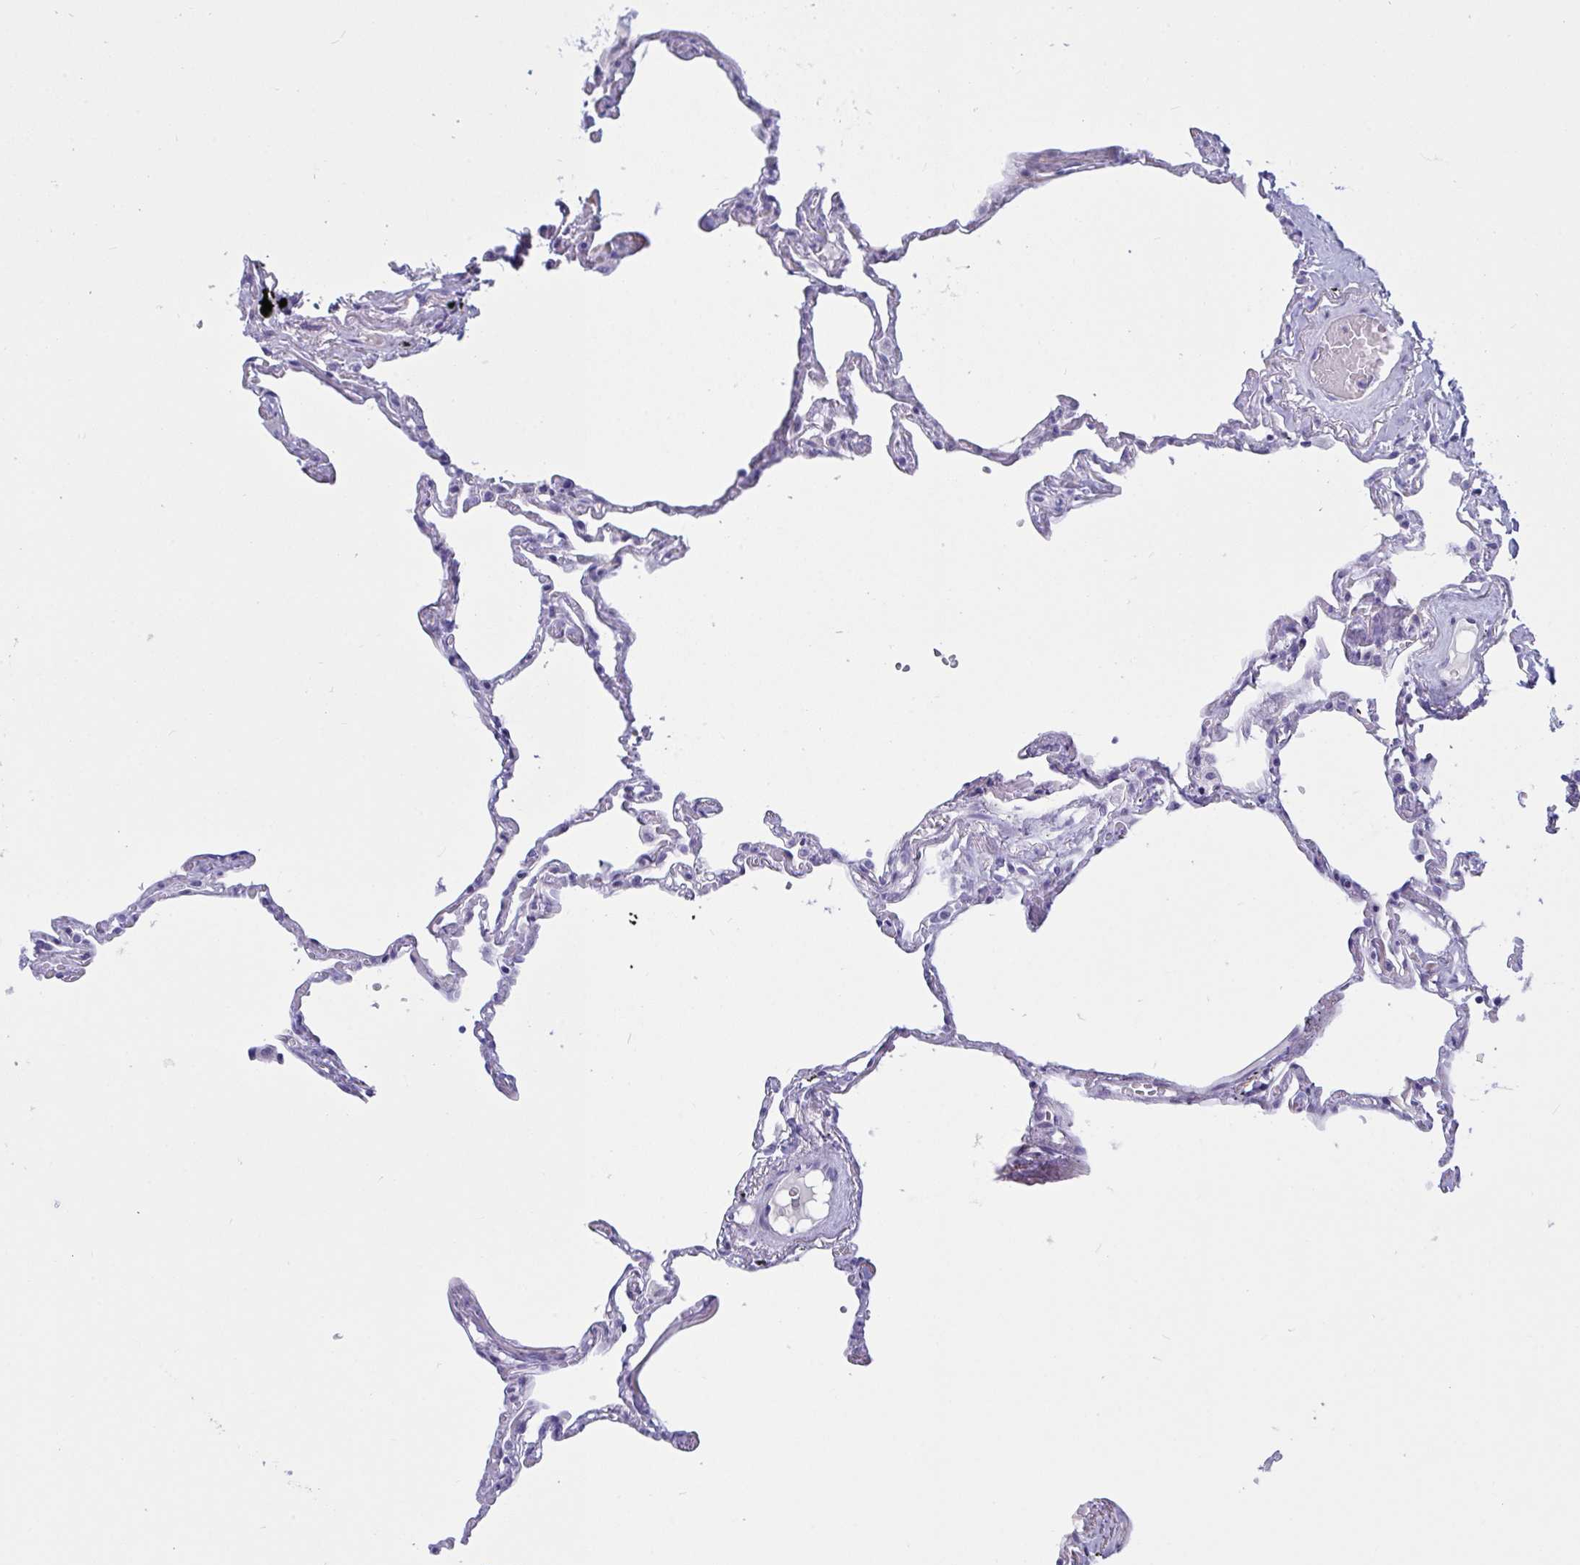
{"staining": {"intensity": "negative", "quantity": "none", "location": "none"}, "tissue": "lung", "cell_type": "Alveolar cells", "image_type": "normal", "snomed": [{"axis": "morphology", "description": "Normal tissue, NOS"}, {"axis": "topography", "description": "Lung"}], "caption": "The photomicrograph shows no staining of alveolar cells in normal lung.", "gene": "OXLD1", "patient": {"sex": "female", "age": 67}}